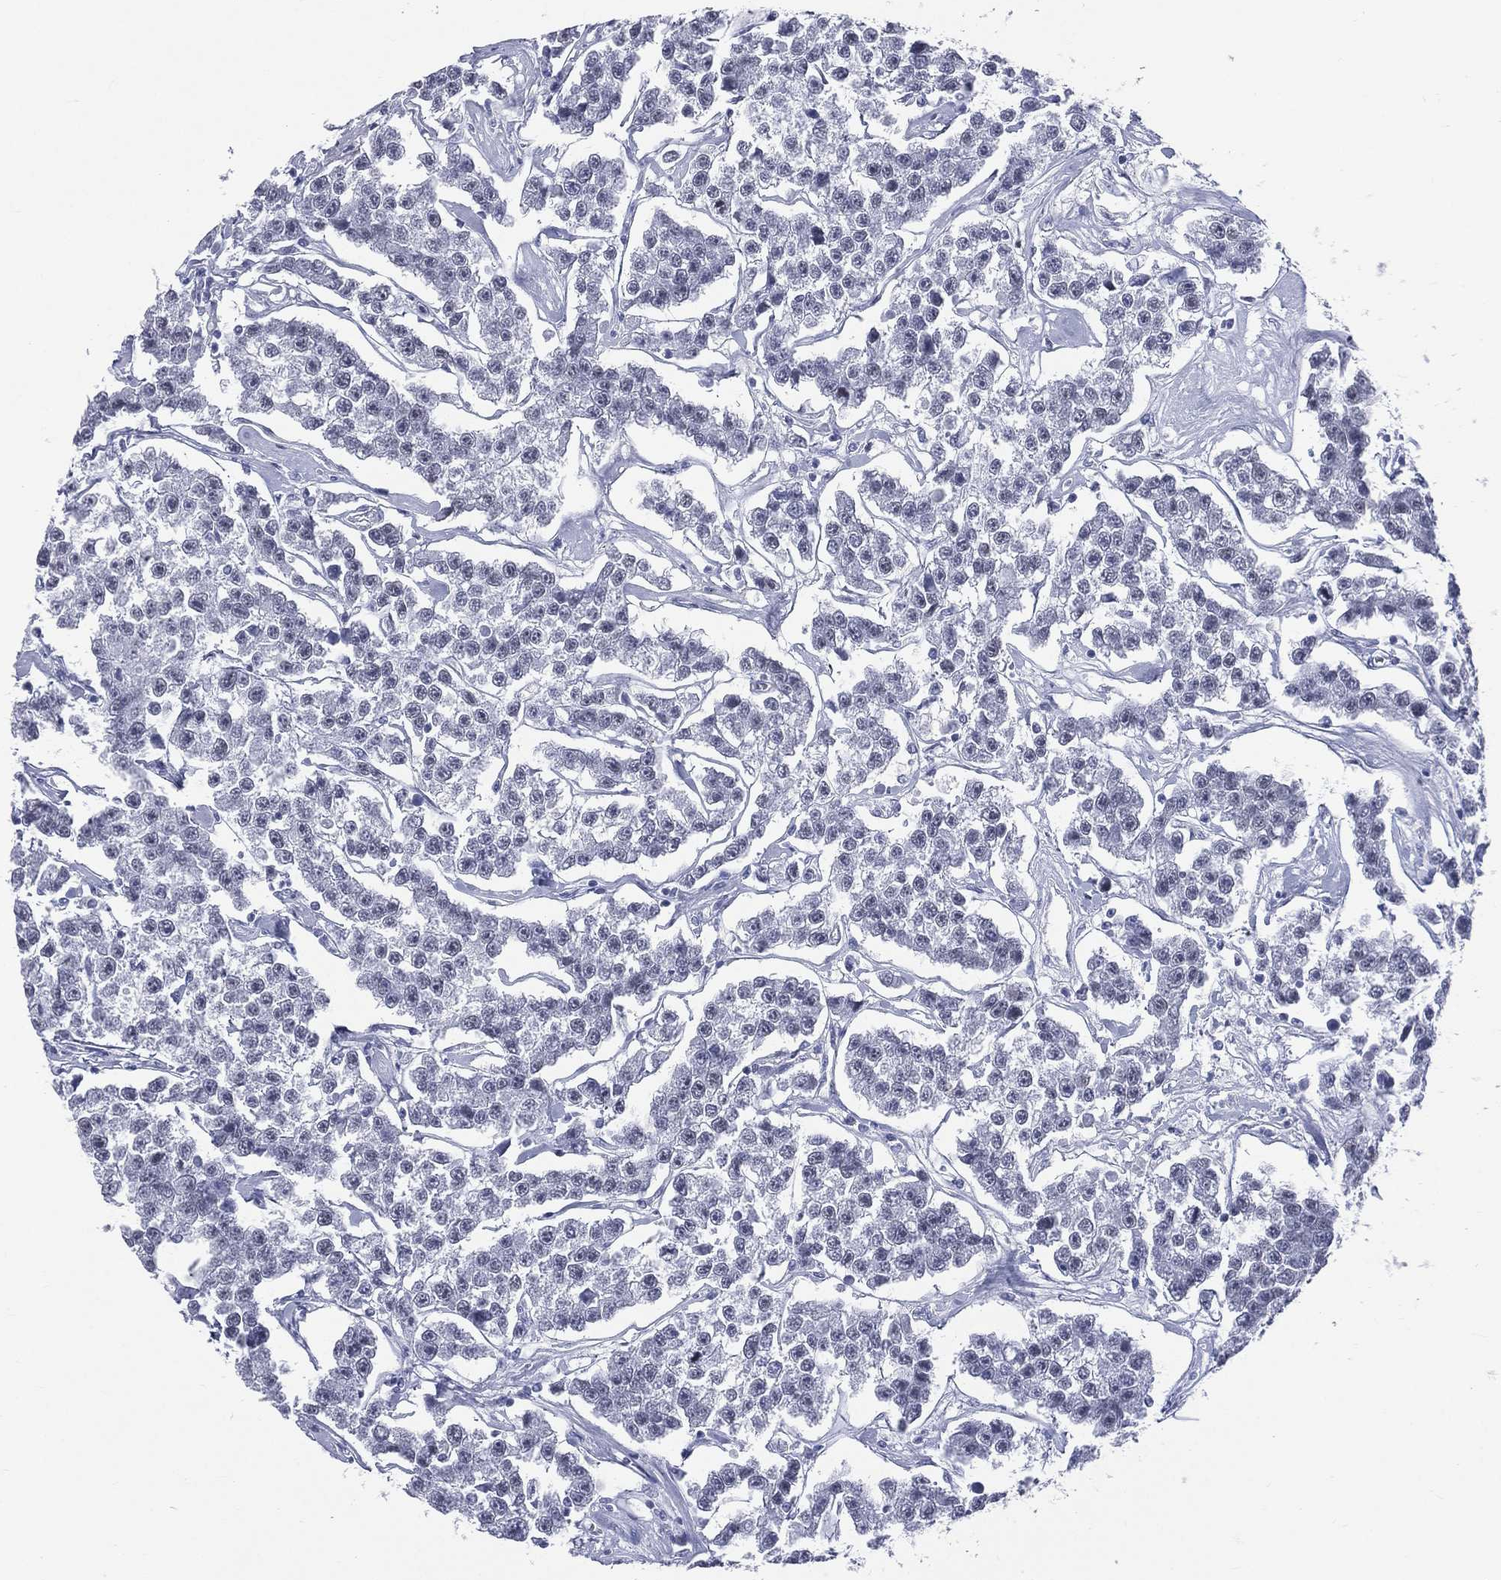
{"staining": {"intensity": "negative", "quantity": "none", "location": "none"}, "tissue": "testis cancer", "cell_type": "Tumor cells", "image_type": "cancer", "snomed": [{"axis": "morphology", "description": "Seminoma, NOS"}, {"axis": "topography", "description": "Testis"}], "caption": "This is an immunohistochemistry (IHC) photomicrograph of seminoma (testis). There is no expression in tumor cells.", "gene": "MLLT10", "patient": {"sex": "male", "age": 59}}